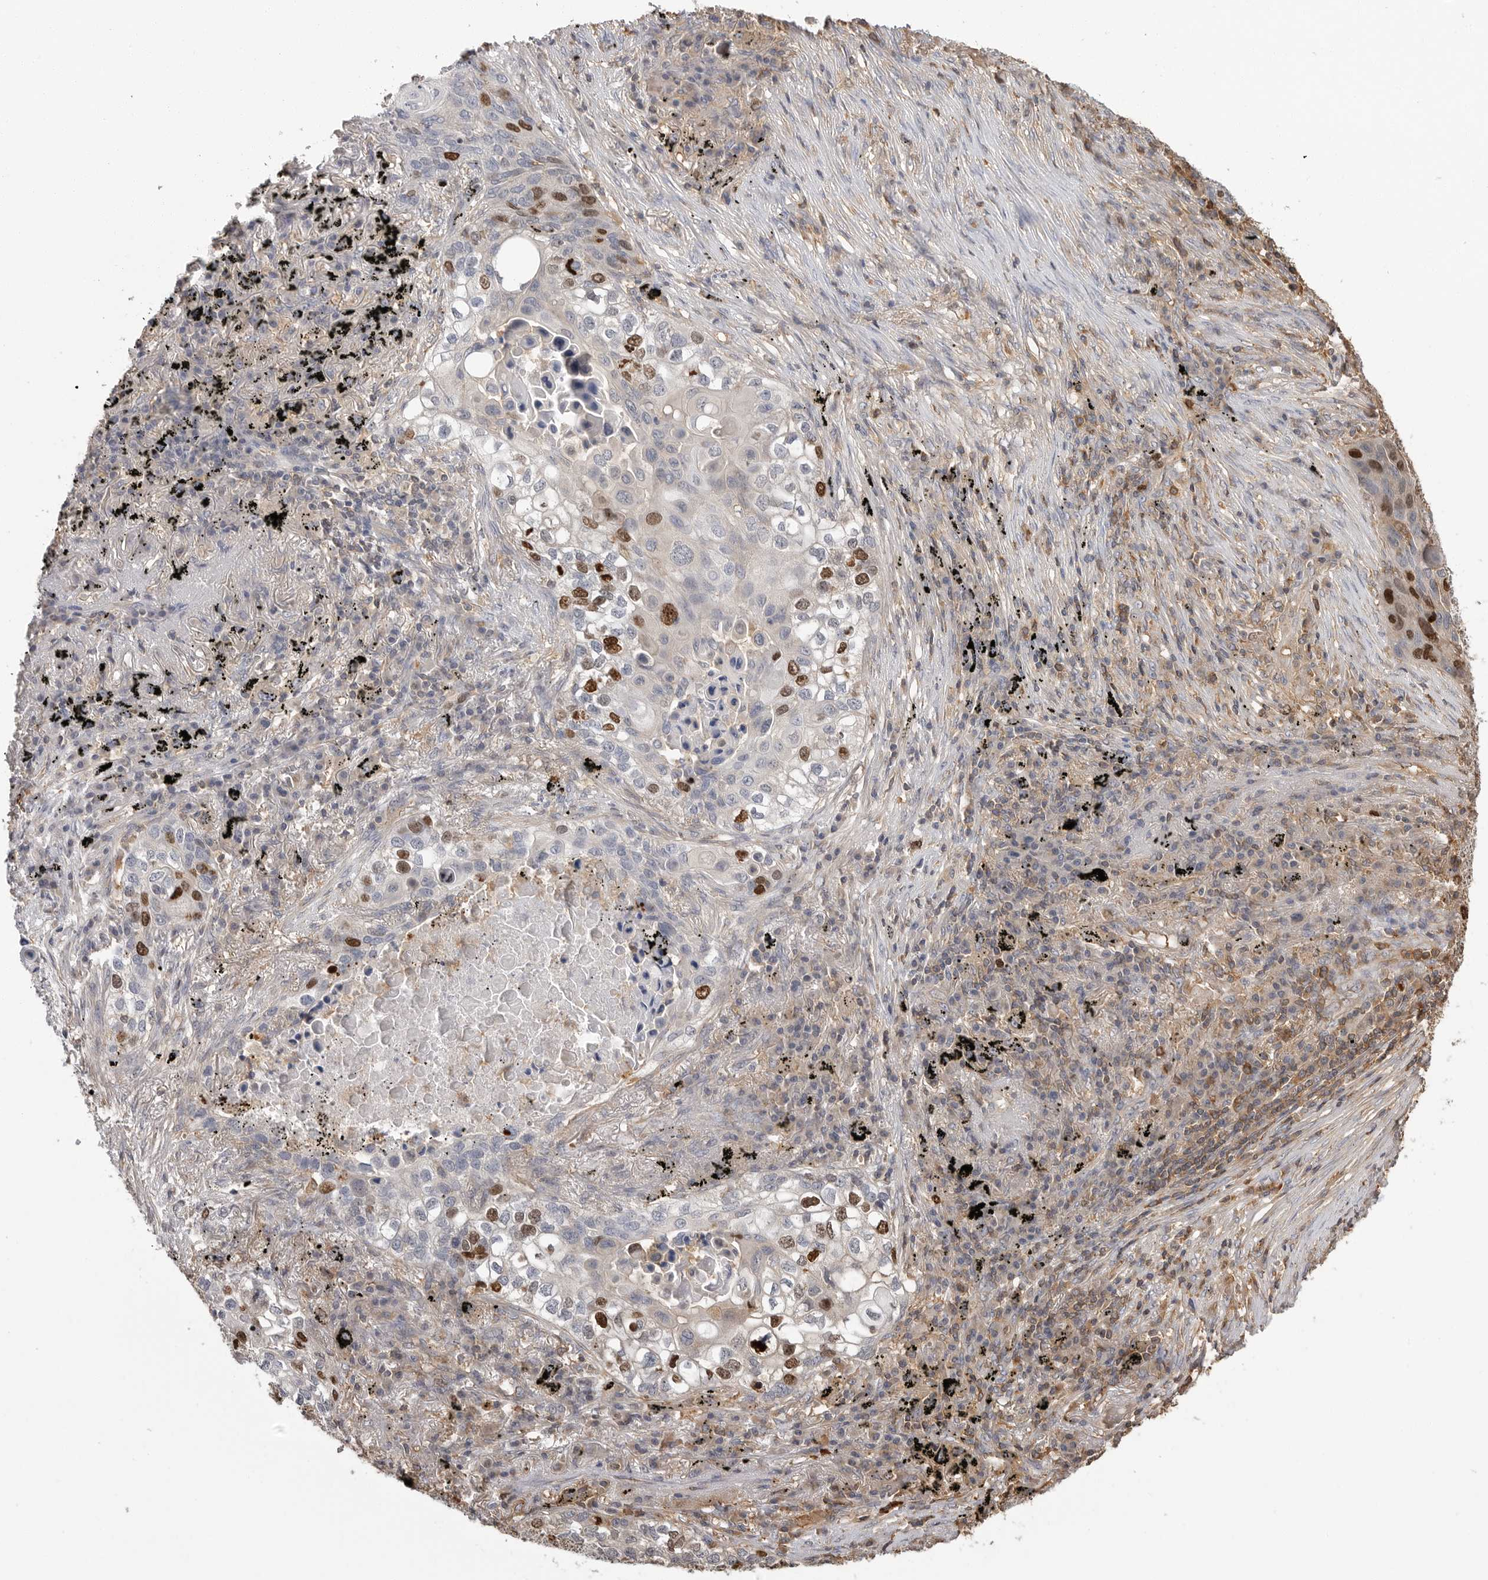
{"staining": {"intensity": "strong", "quantity": "<25%", "location": "nuclear"}, "tissue": "lung cancer", "cell_type": "Tumor cells", "image_type": "cancer", "snomed": [{"axis": "morphology", "description": "Squamous cell carcinoma, NOS"}, {"axis": "topography", "description": "Lung"}], "caption": "Tumor cells demonstrate medium levels of strong nuclear expression in approximately <25% of cells in human squamous cell carcinoma (lung).", "gene": "TOP2A", "patient": {"sex": "female", "age": 63}}